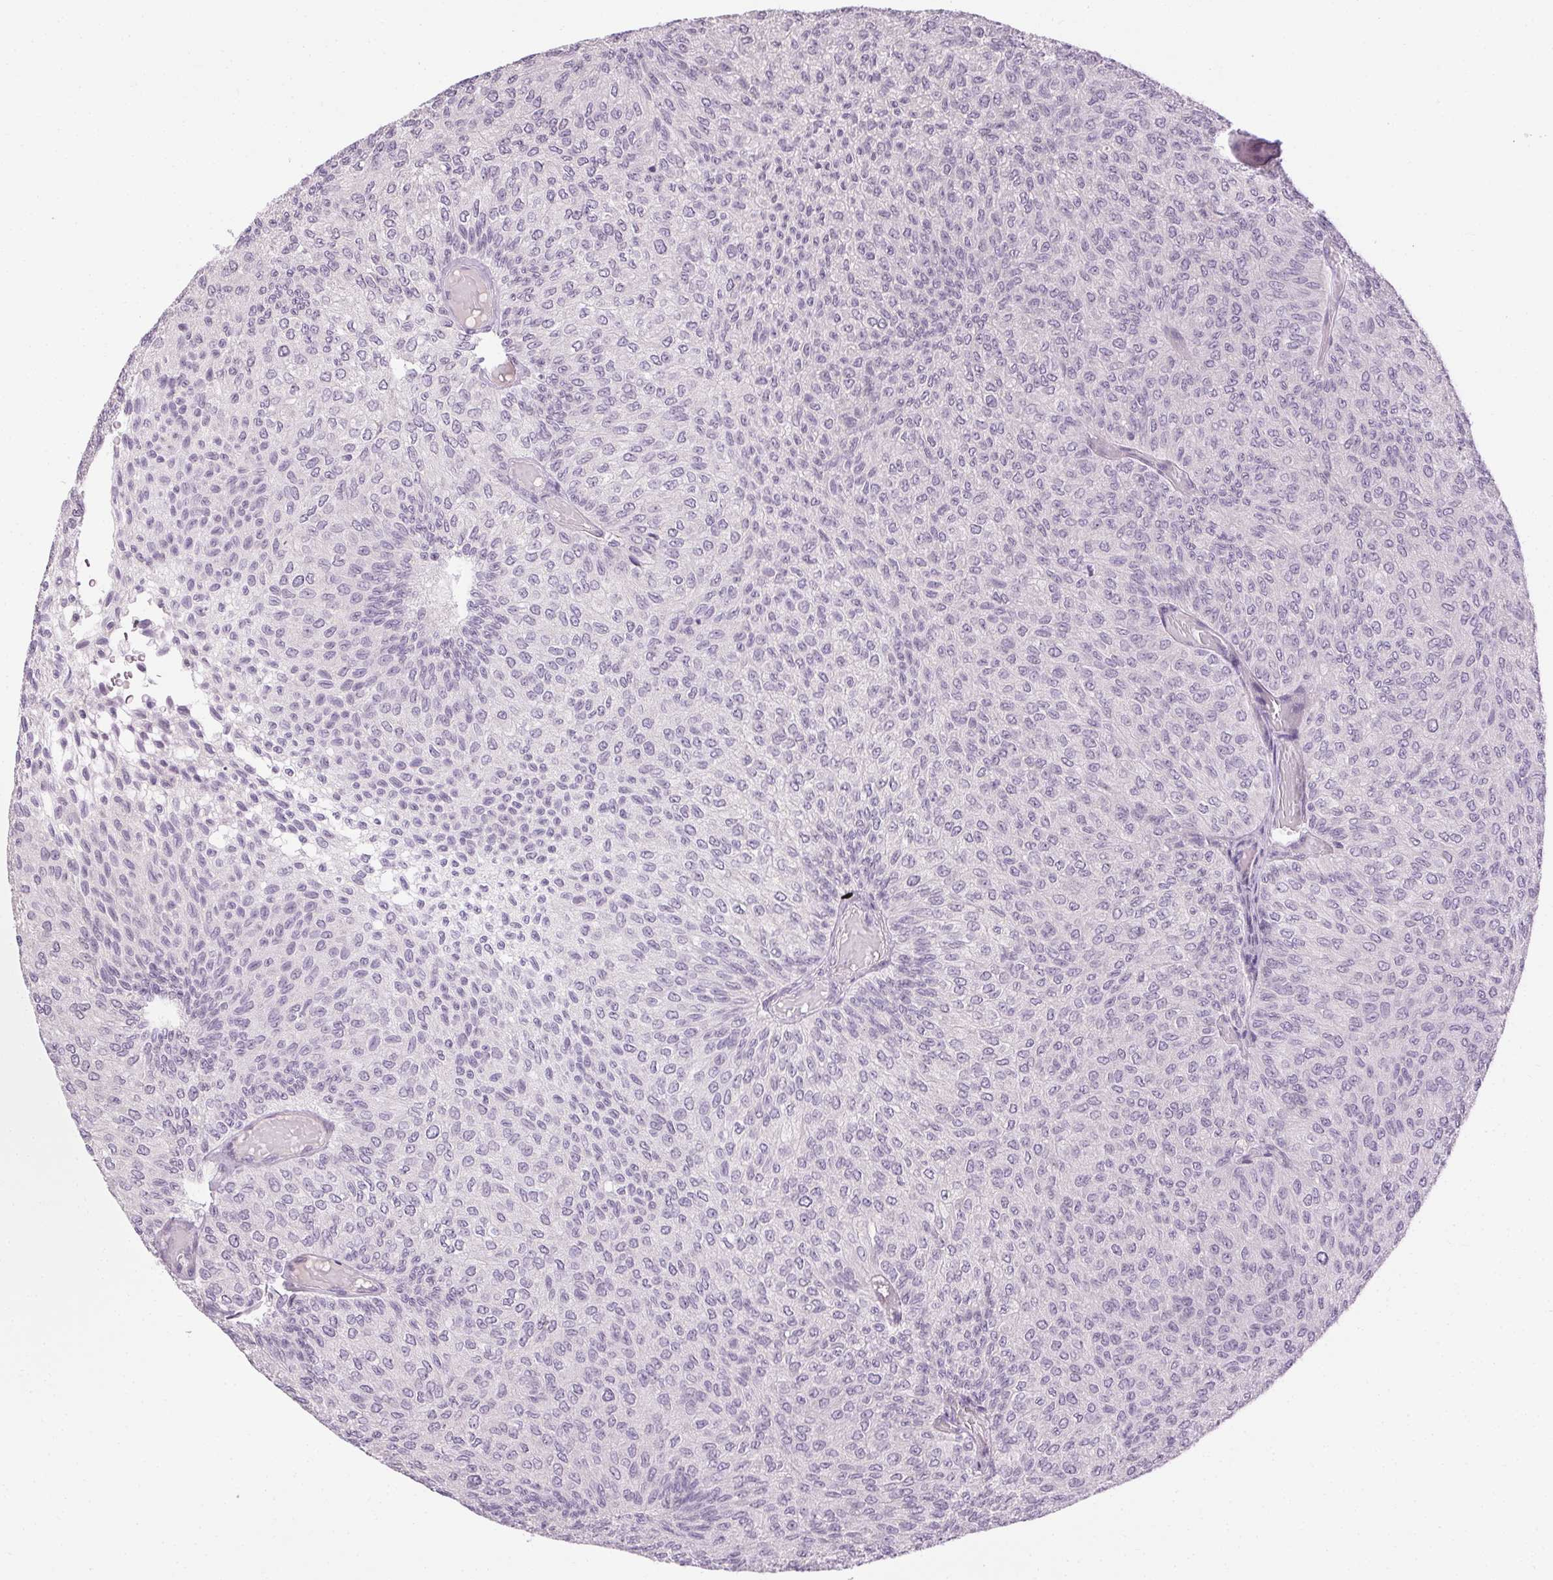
{"staining": {"intensity": "negative", "quantity": "none", "location": "none"}, "tissue": "urothelial cancer", "cell_type": "Tumor cells", "image_type": "cancer", "snomed": [{"axis": "morphology", "description": "Urothelial carcinoma, Low grade"}, {"axis": "topography", "description": "Urinary bladder"}], "caption": "Immunohistochemistry micrograph of neoplastic tissue: urothelial cancer stained with DAB (3,3'-diaminobenzidine) displays no significant protein staining in tumor cells.", "gene": "FAM168A", "patient": {"sex": "male", "age": 78}}